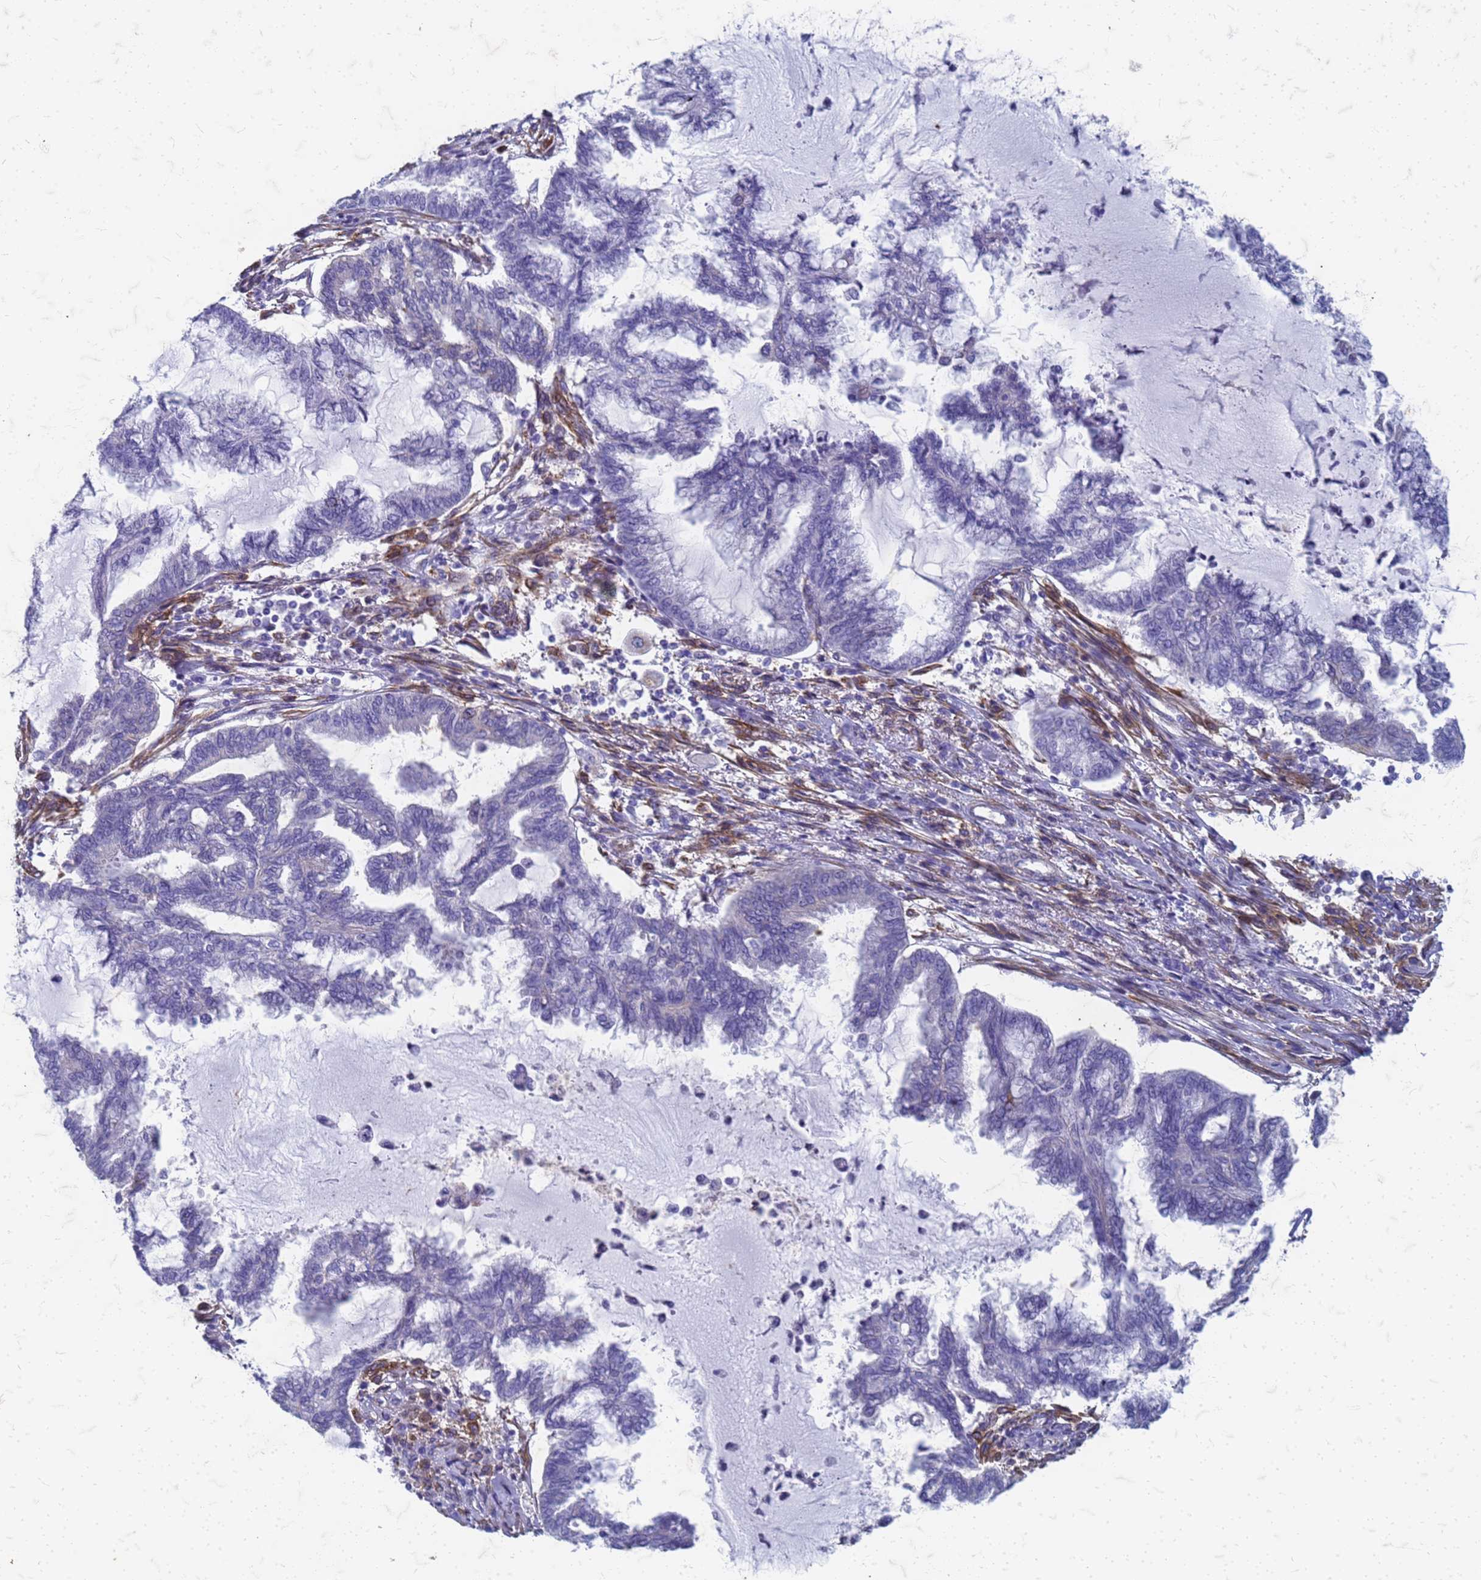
{"staining": {"intensity": "negative", "quantity": "none", "location": "none"}, "tissue": "endometrial cancer", "cell_type": "Tumor cells", "image_type": "cancer", "snomed": [{"axis": "morphology", "description": "Adenocarcinoma, NOS"}, {"axis": "topography", "description": "Endometrium"}], "caption": "The image demonstrates no significant positivity in tumor cells of adenocarcinoma (endometrial).", "gene": "TRIM64B", "patient": {"sex": "female", "age": 86}}